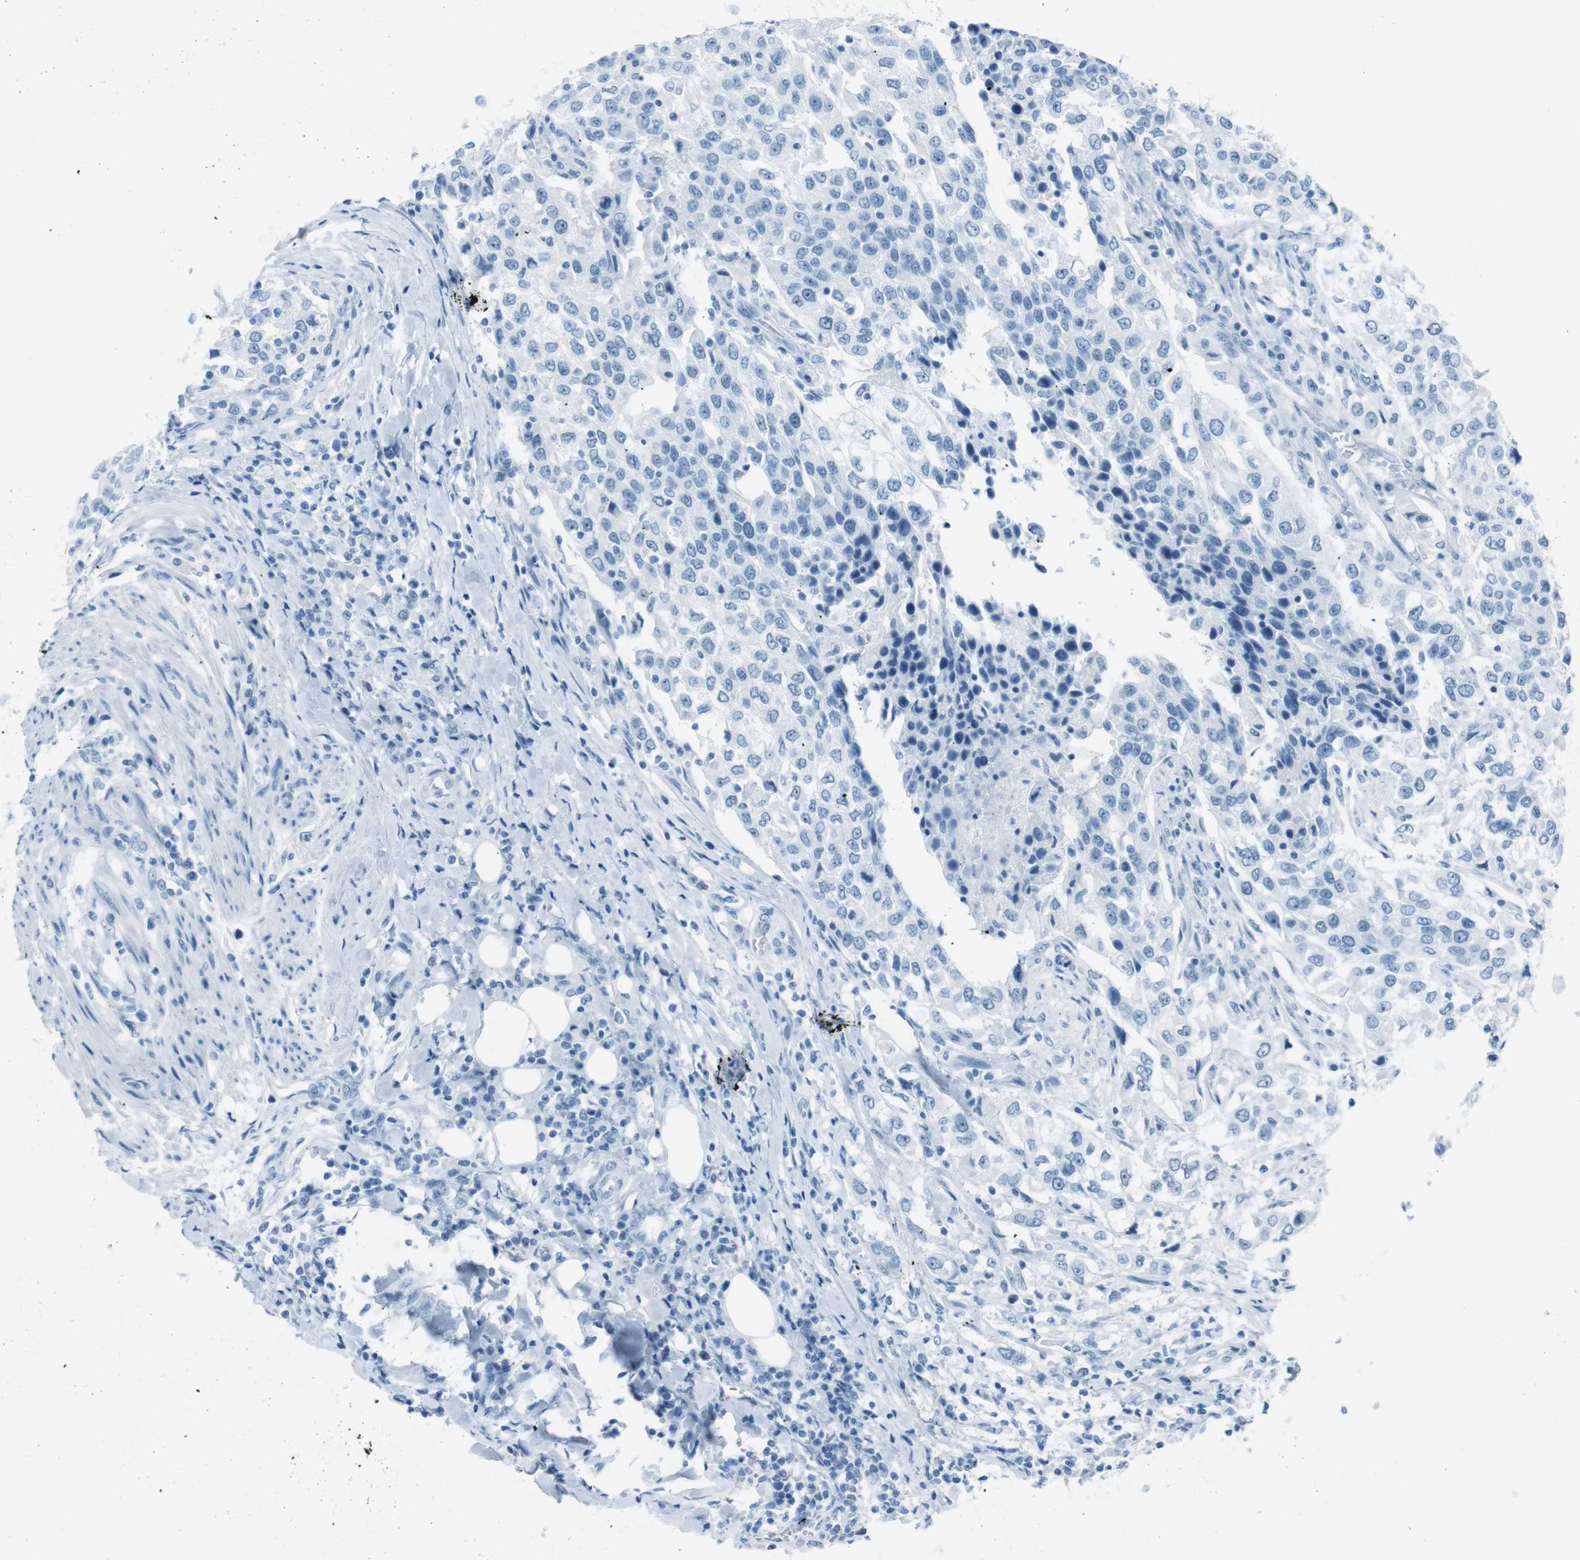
{"staining": {"intensity": "negative", "quantity": "none", "location": "none"}, "tissue": "urothelial cancer", "cell_type": "Tumor cells", "image_type": "cancer", "snomed": [{"axis": "morphology", "description": "Urothelial carcinoma, High grade"}, {"axis": "topography", "description": "Urinary bladder"}], "caption": "Urothelial carcinoma (high-grade) stained for a protein using immunohistochemistry demonstrates no expression tumor cells.", "gene": "TMEM207", "patient": {"sex": "female", "age": 56}}